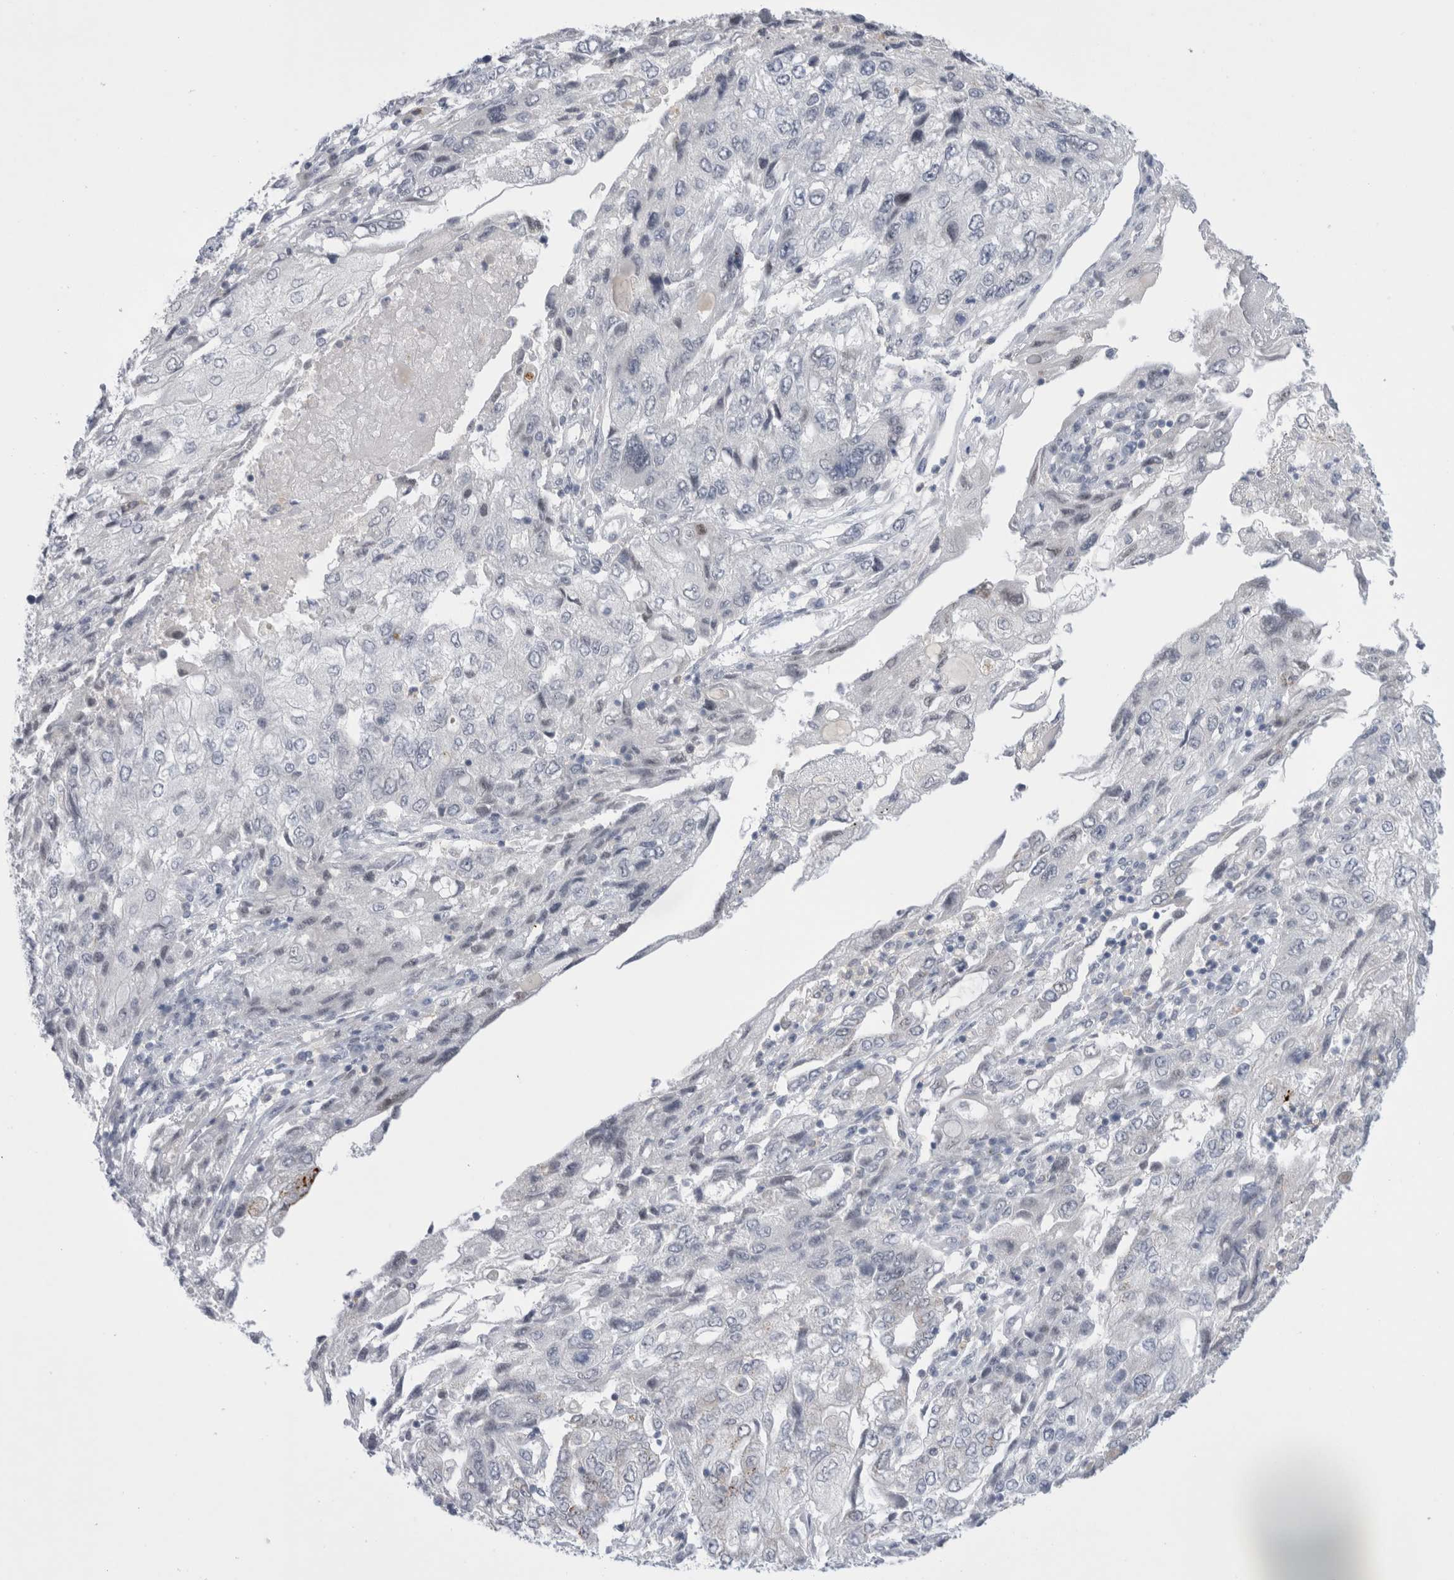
{"staining": {"intensity": "negative", "quantity": "none", "location": "none"}, "tissue": "endometrial cancer", "cell_type": "Tumor cells", "image_type": "cancer", "snomed": [{"axis": "morphology", "description": "Adenocarcinoma, NOS"}, {"axis": "topography", "description": "Endometrium"}], "caption": "Immunohistochemistry micrograph of human endometrial cancer stained for a protein (brown), which reveals no positivity in tumor cells.", "gene": "CERS5", "patient": {"sex": "female", "age": 49}}